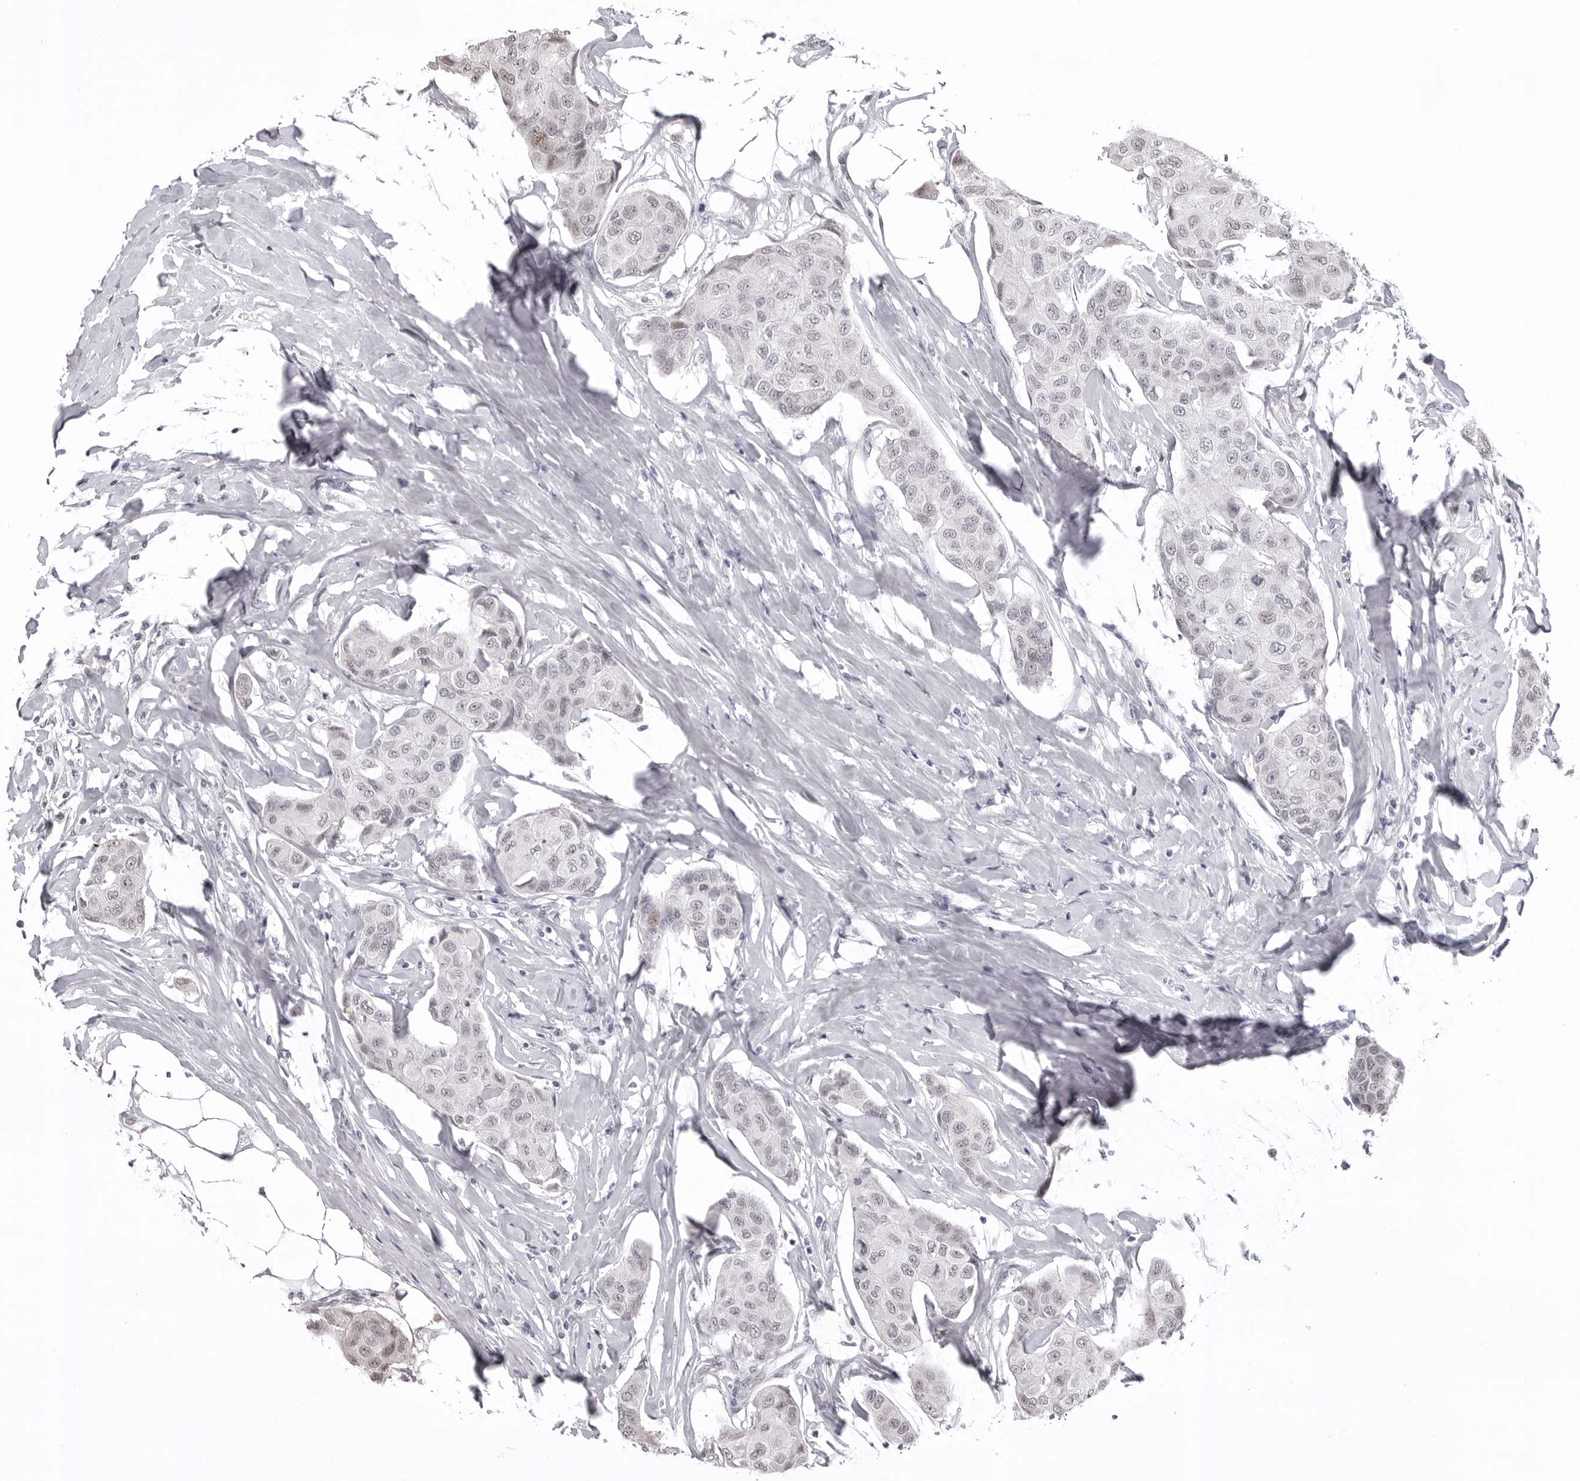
{"staining": {"intensity": "negative", "quantity": "none", "location": "none"}, "tissue": "breast cancer", "cell_type": "Tumor cells", "image_type": "cancer", "snomed": [{"axis": "morphology", "description": "Duct carcinoma"}, {"axis": "topography", "description": "Breast"}], "caption": "Histopathology image shows no significant protein expression in tumor cells of breast cancer (infiltrating ductal carcinoma).", "gene": "PHF3", "patient": {"sex": "female", "age": 80}}